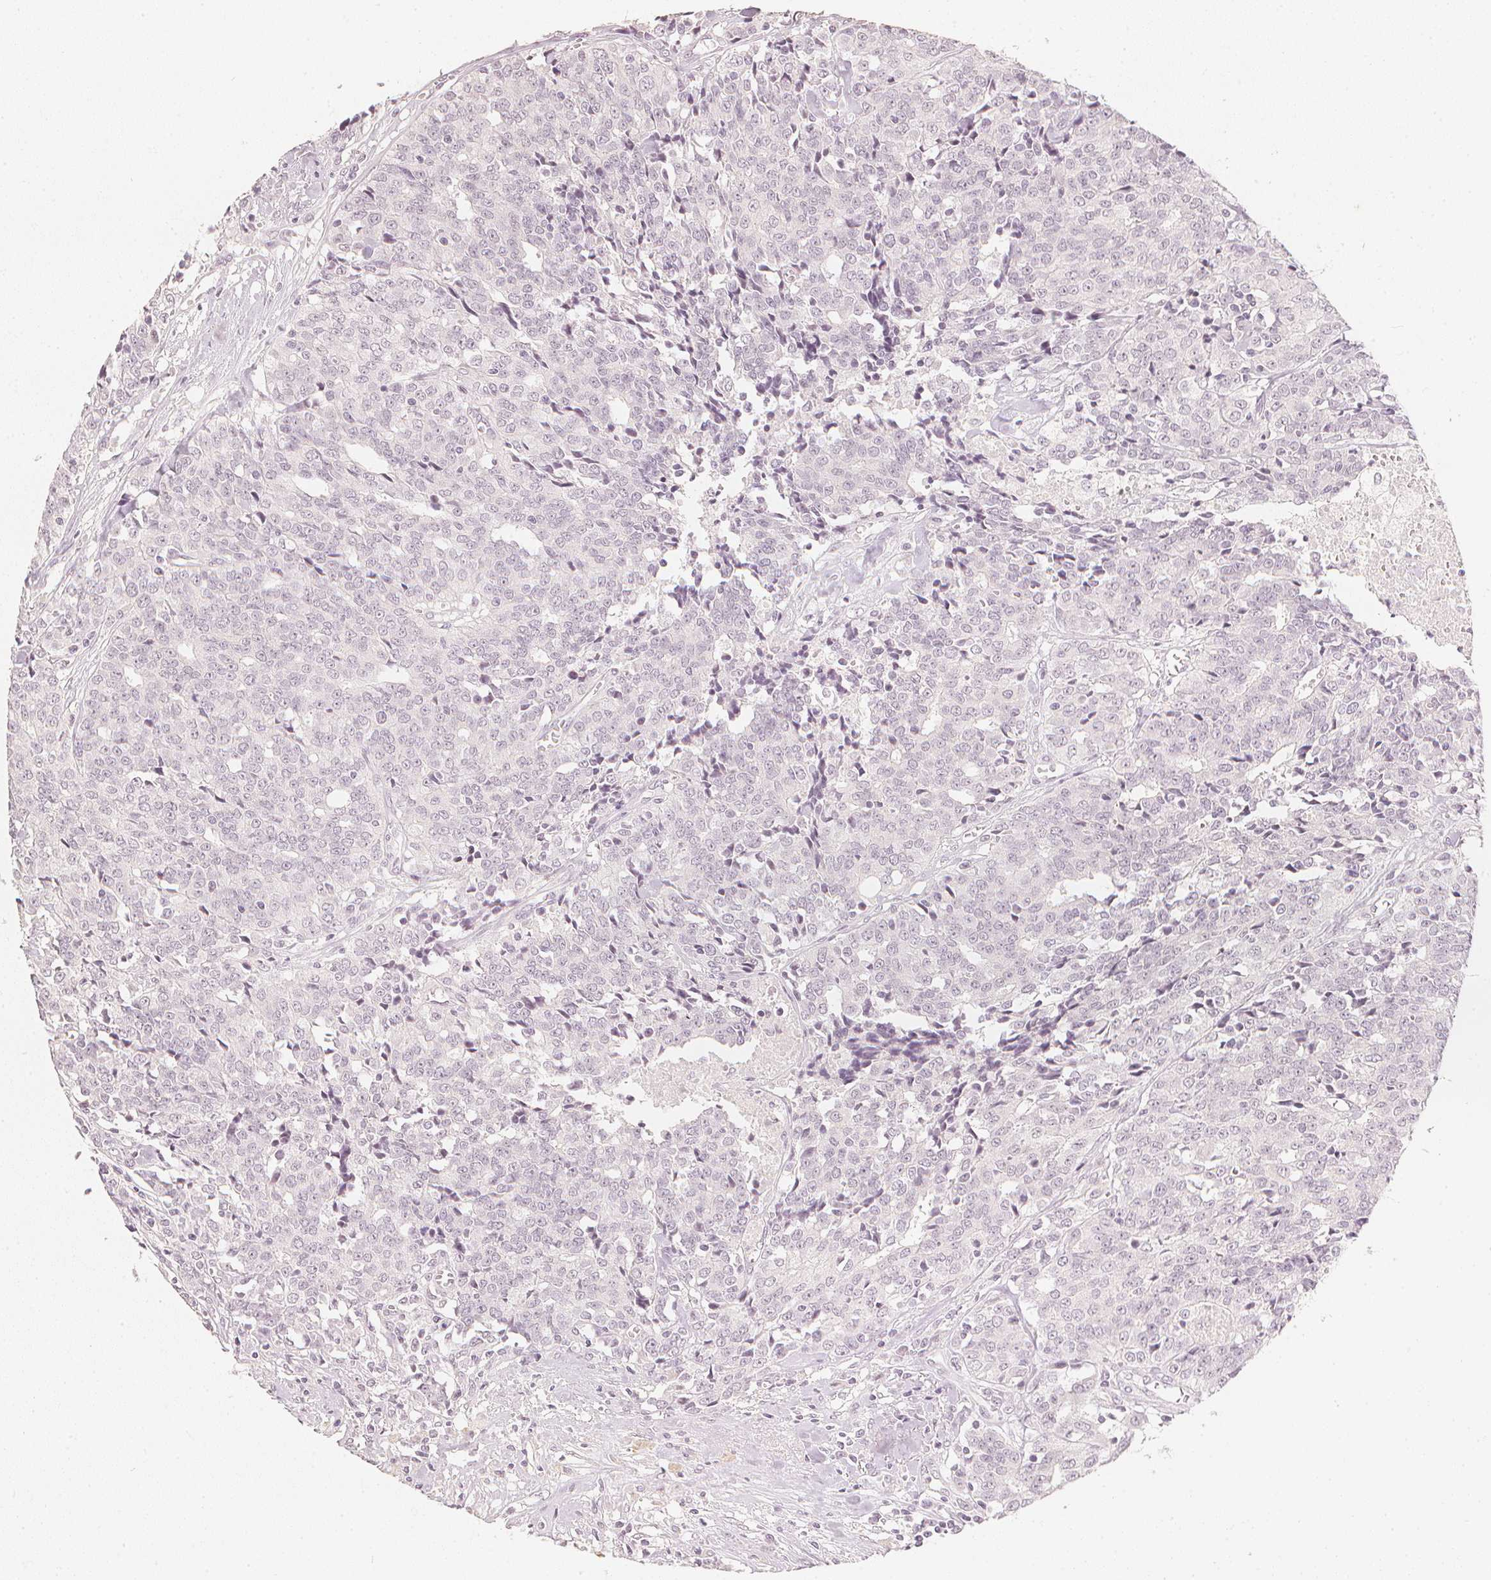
{"staining": {"intensity": "negative", "quantity": "none", "location": "none"}, "tissue": "prostate cancer", "cell_type": "Tumor cells", "image_type": "cancer", "snomed": [{"axis": "morphology", "description": "Adenocarcinoma, High grade"}, {"axis": "topography", "description": "Prostate and seminal vesicle, NOS"}], "caption": "DAB (3,3'-diaminobenzidine) immunohistochemical staining of human adenocarcinoma (high-grade) (prostate) exhibits no significant staining in tumor cells.", "gene": "CALB1", "patient": {"sex": "male", "age": 60}}